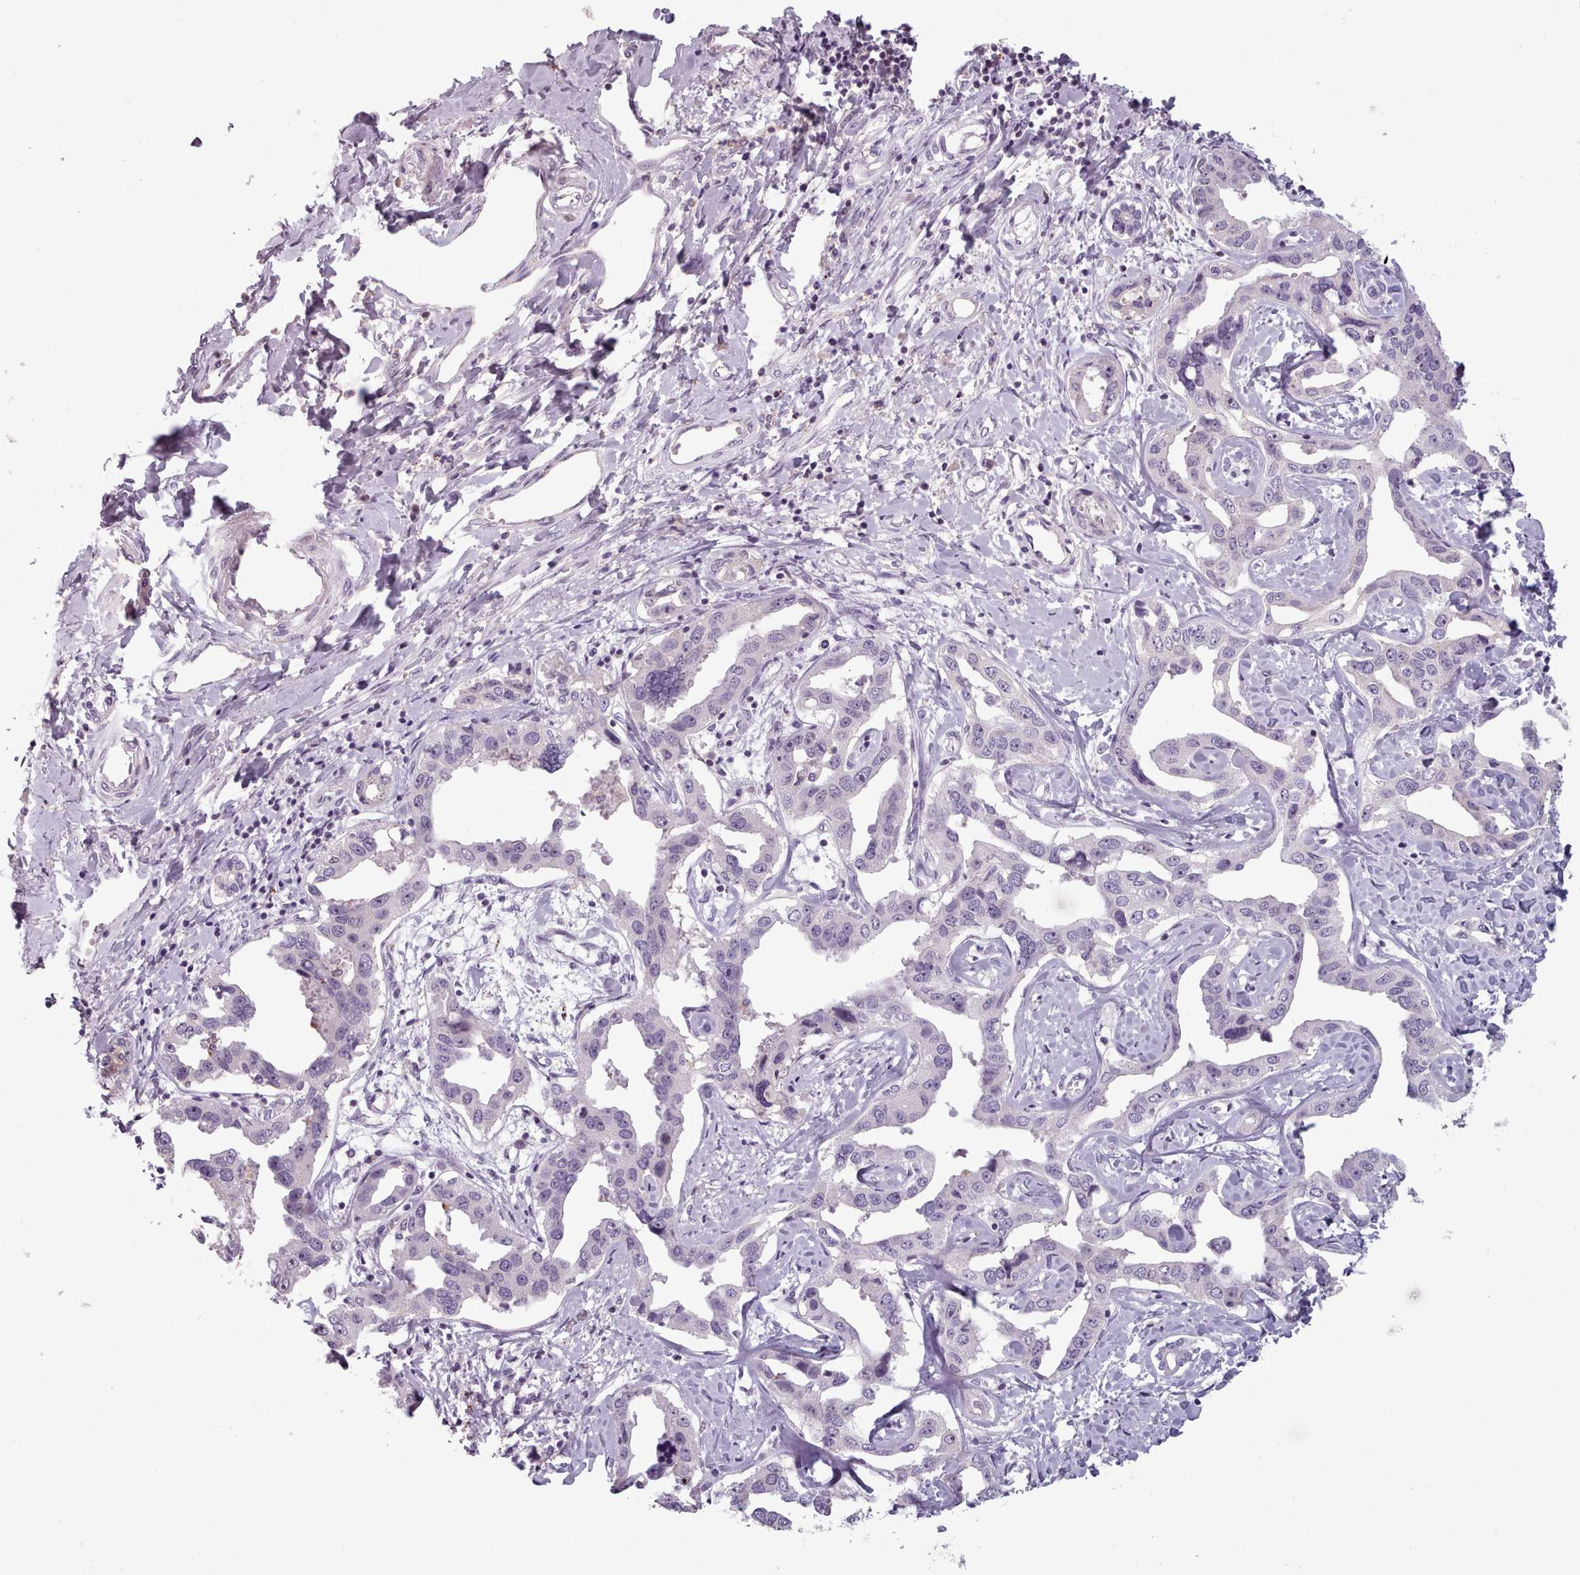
{"staining": {"intensity": "negative", "quantity": "none", "location": "none"}, "tissue": "liver cancer", "cell_type": "Tumor cells", "image_type": "cancer", "snomed": [{"axis": "morphology", "description": "Cholangiocarcinoma"}, {"axis": "topography", "description": "Liver"}], "caption": "IHC photomicrograph of neoplastic tissue: liver cancer (cholangiocarcinoma) stained with DAB shows no significant protein positivity in tumor cells.", "gene": "PBX4", "patient": {"sex": "male", "age": 59}}